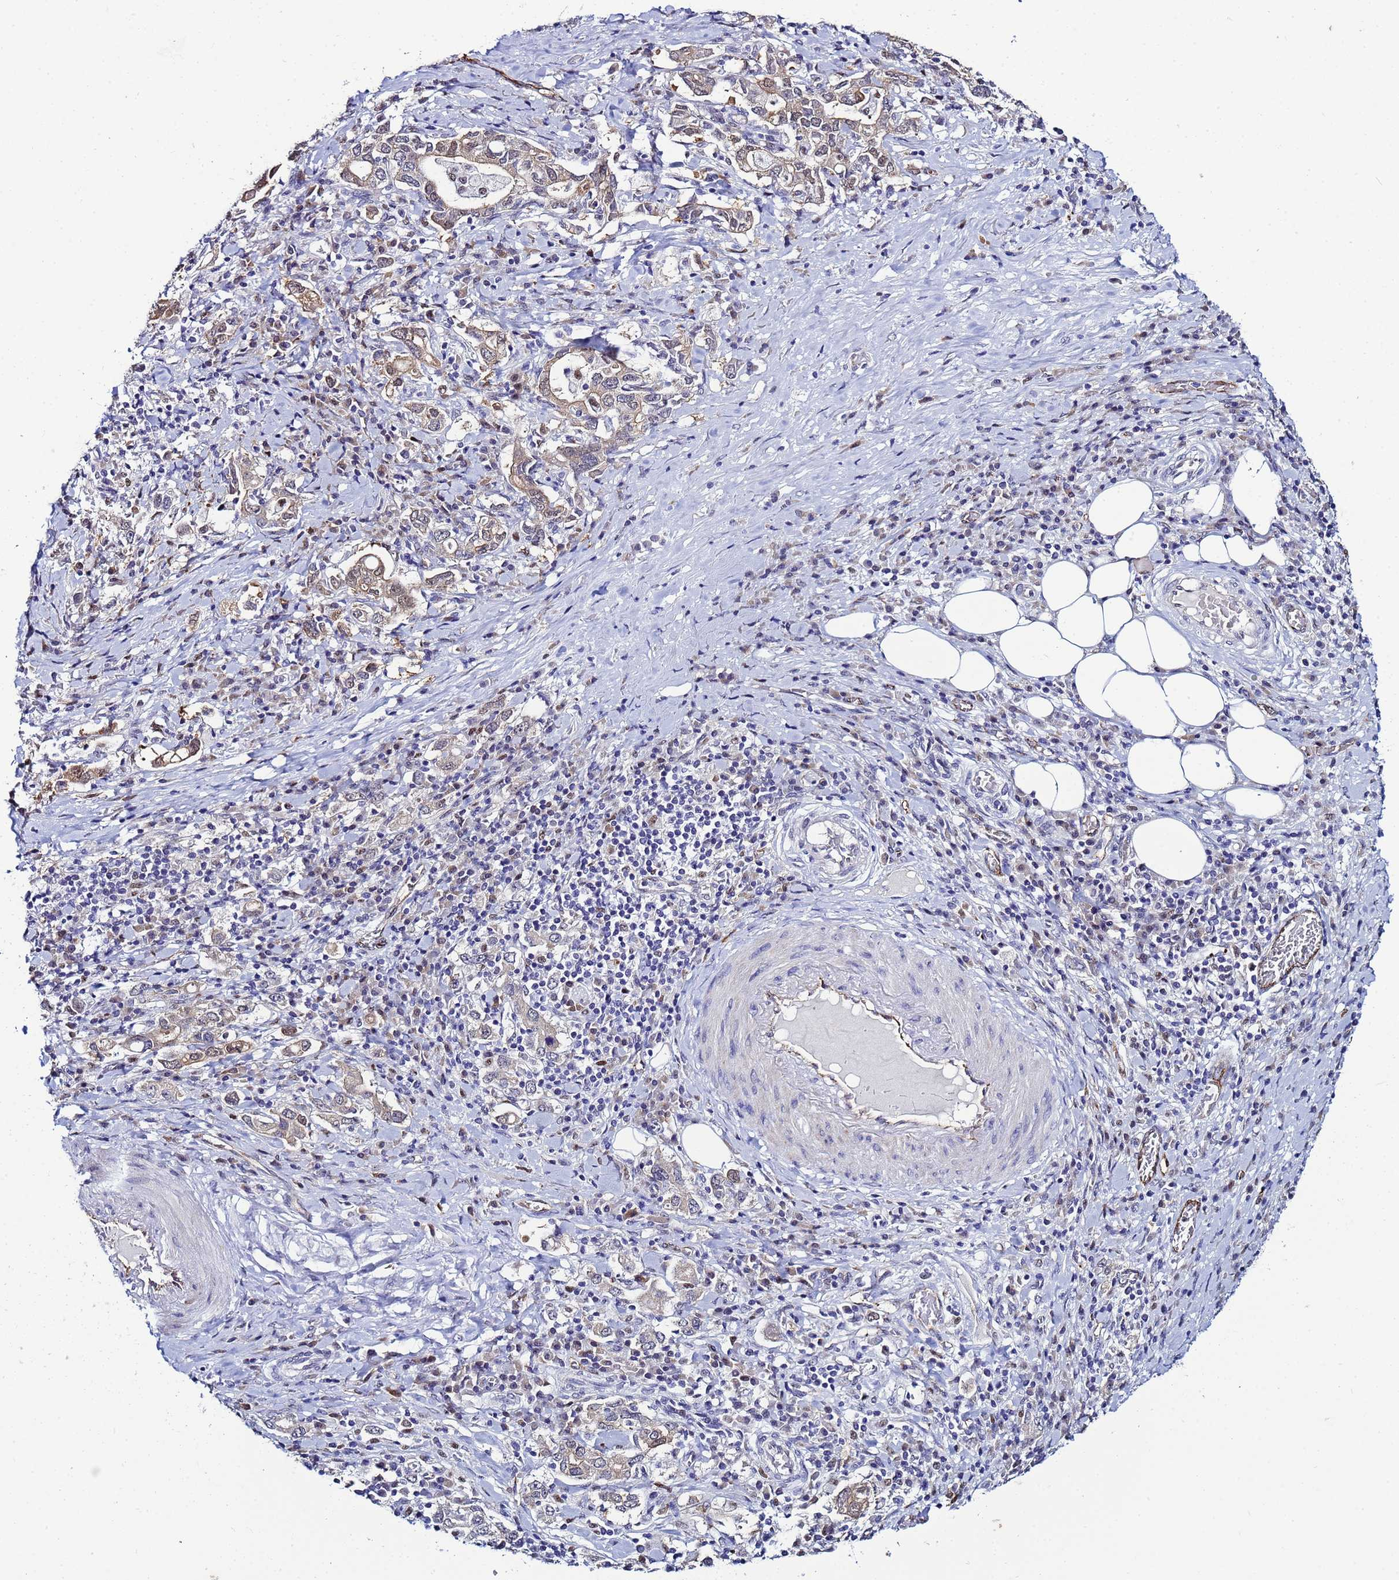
{"staining": {"intensity": "moderate", "quantity": ">75%", "location": "cytoplasmic/membranous,nuclear"}, "tissue": "stomach cancer", "cell_type": "Tumor cells", "image_type": "cancer", "snomed": [{"axis": "morphology", "description": "Adenocarcinoma, NOS"}, {"axis": "topography", "description": "Stomach, upper"}, {"axis": "topography", "description": "Stomach"}], "caption": "DAB (3,3'-diaminobenzidine) immunohistochemical staining of human stomach cancer exhibits moderate cytoplasmic/membranous and nuclear protein staining in about >75% of tumor cells.", "gene": "SLC25A37", "patient": {"sex": "male", "age": 62}}